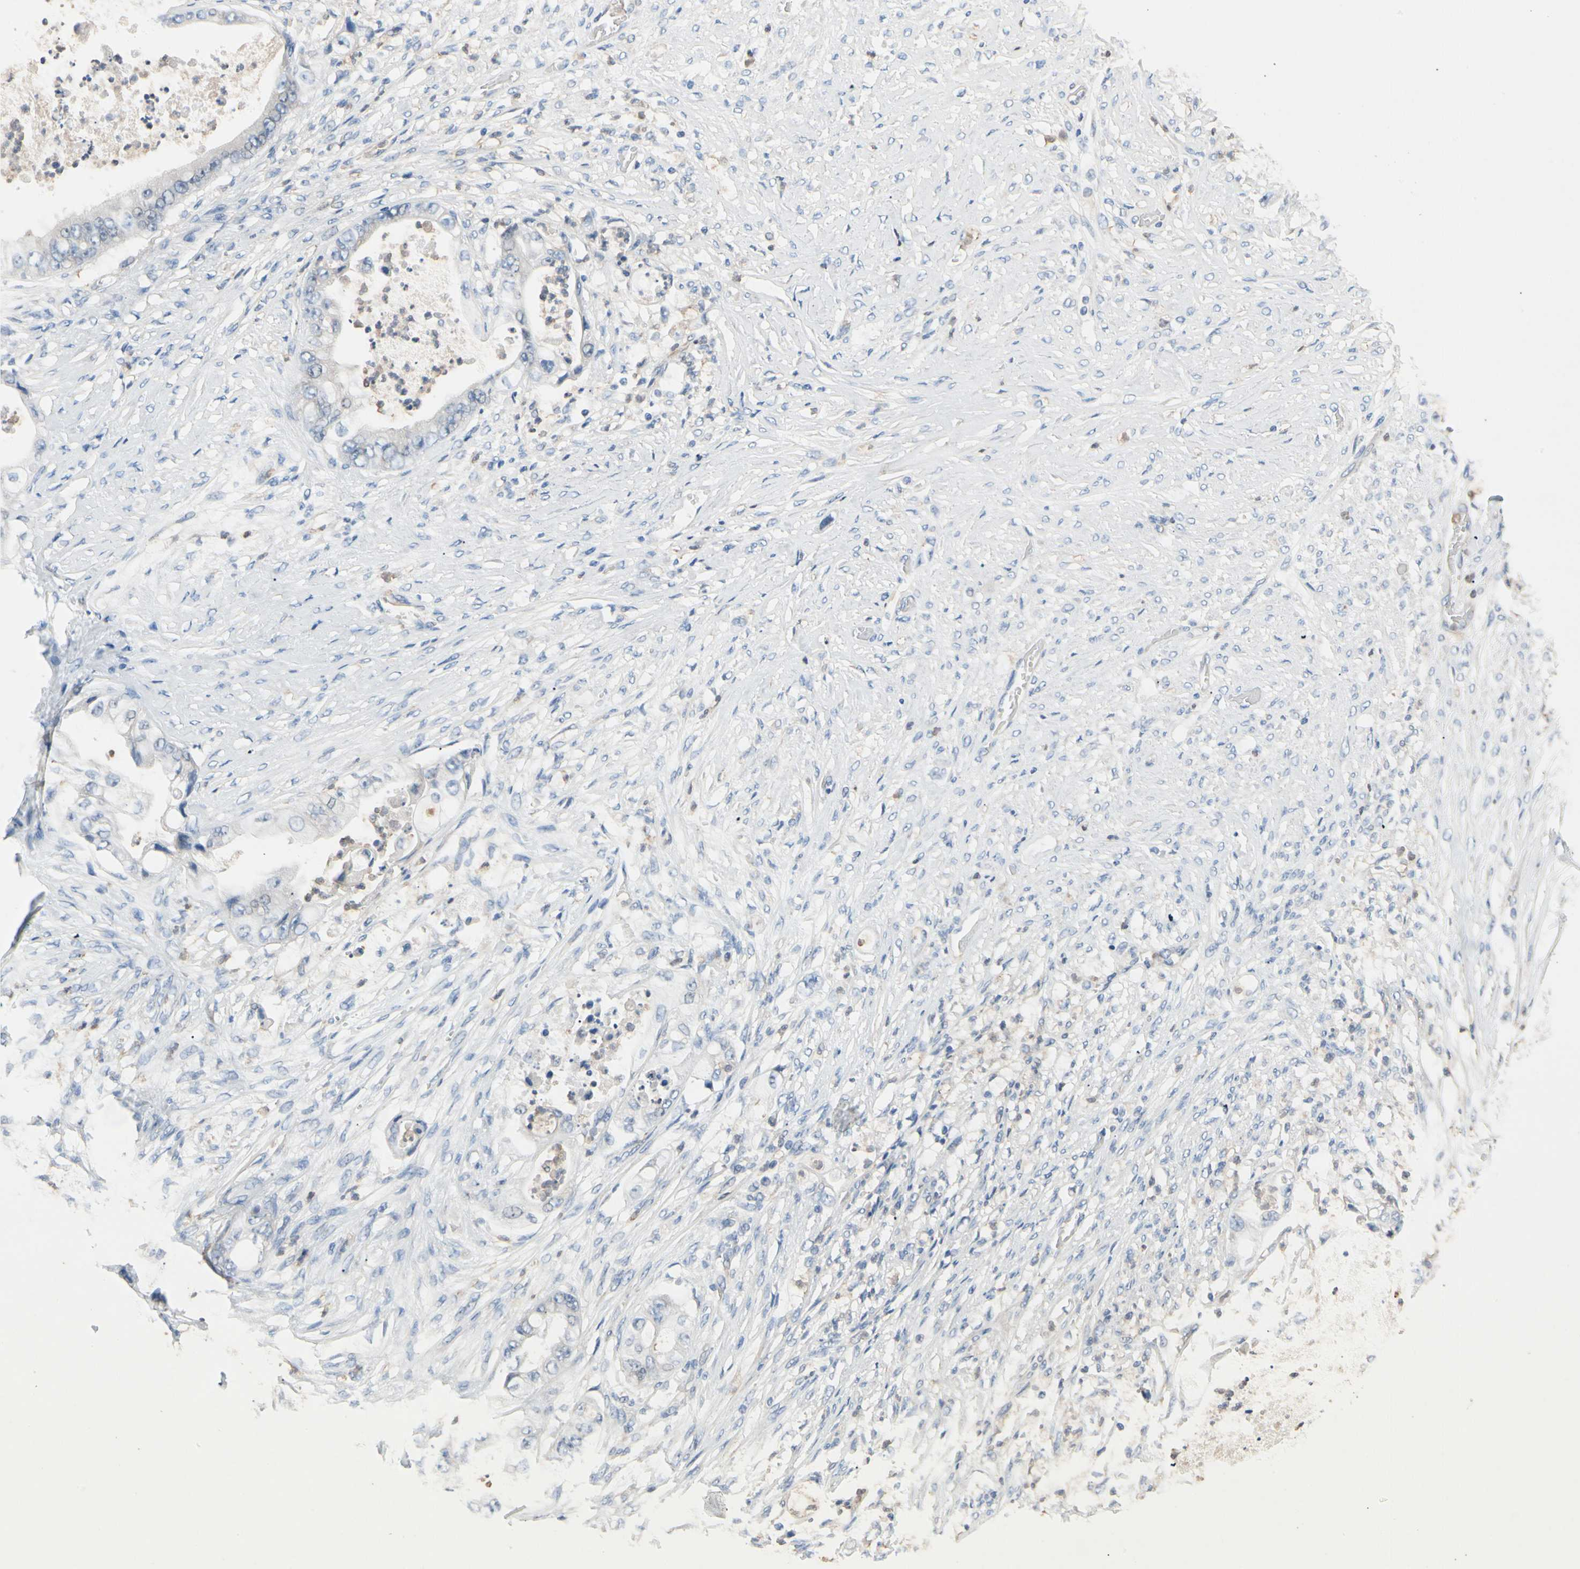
{"staining": {"intensity": "negative", "quantity": "none", "location": "none"}, "tissue": "stomach cancer", "cell_type": "Tumor cells", "image_type": "cancer", "snomed": [{"axis": "morphology", "description": "Adenocarcinoma, NOS"}, {"axis": "topography", "description": "Stomach"}], "caption": "Protein analysis of stomach cancer (adenocarcinoma) exhibits no significant staining in tumor cells.", "gene": "BBOX1", "patient": {"sex": "female", "age": 73}}